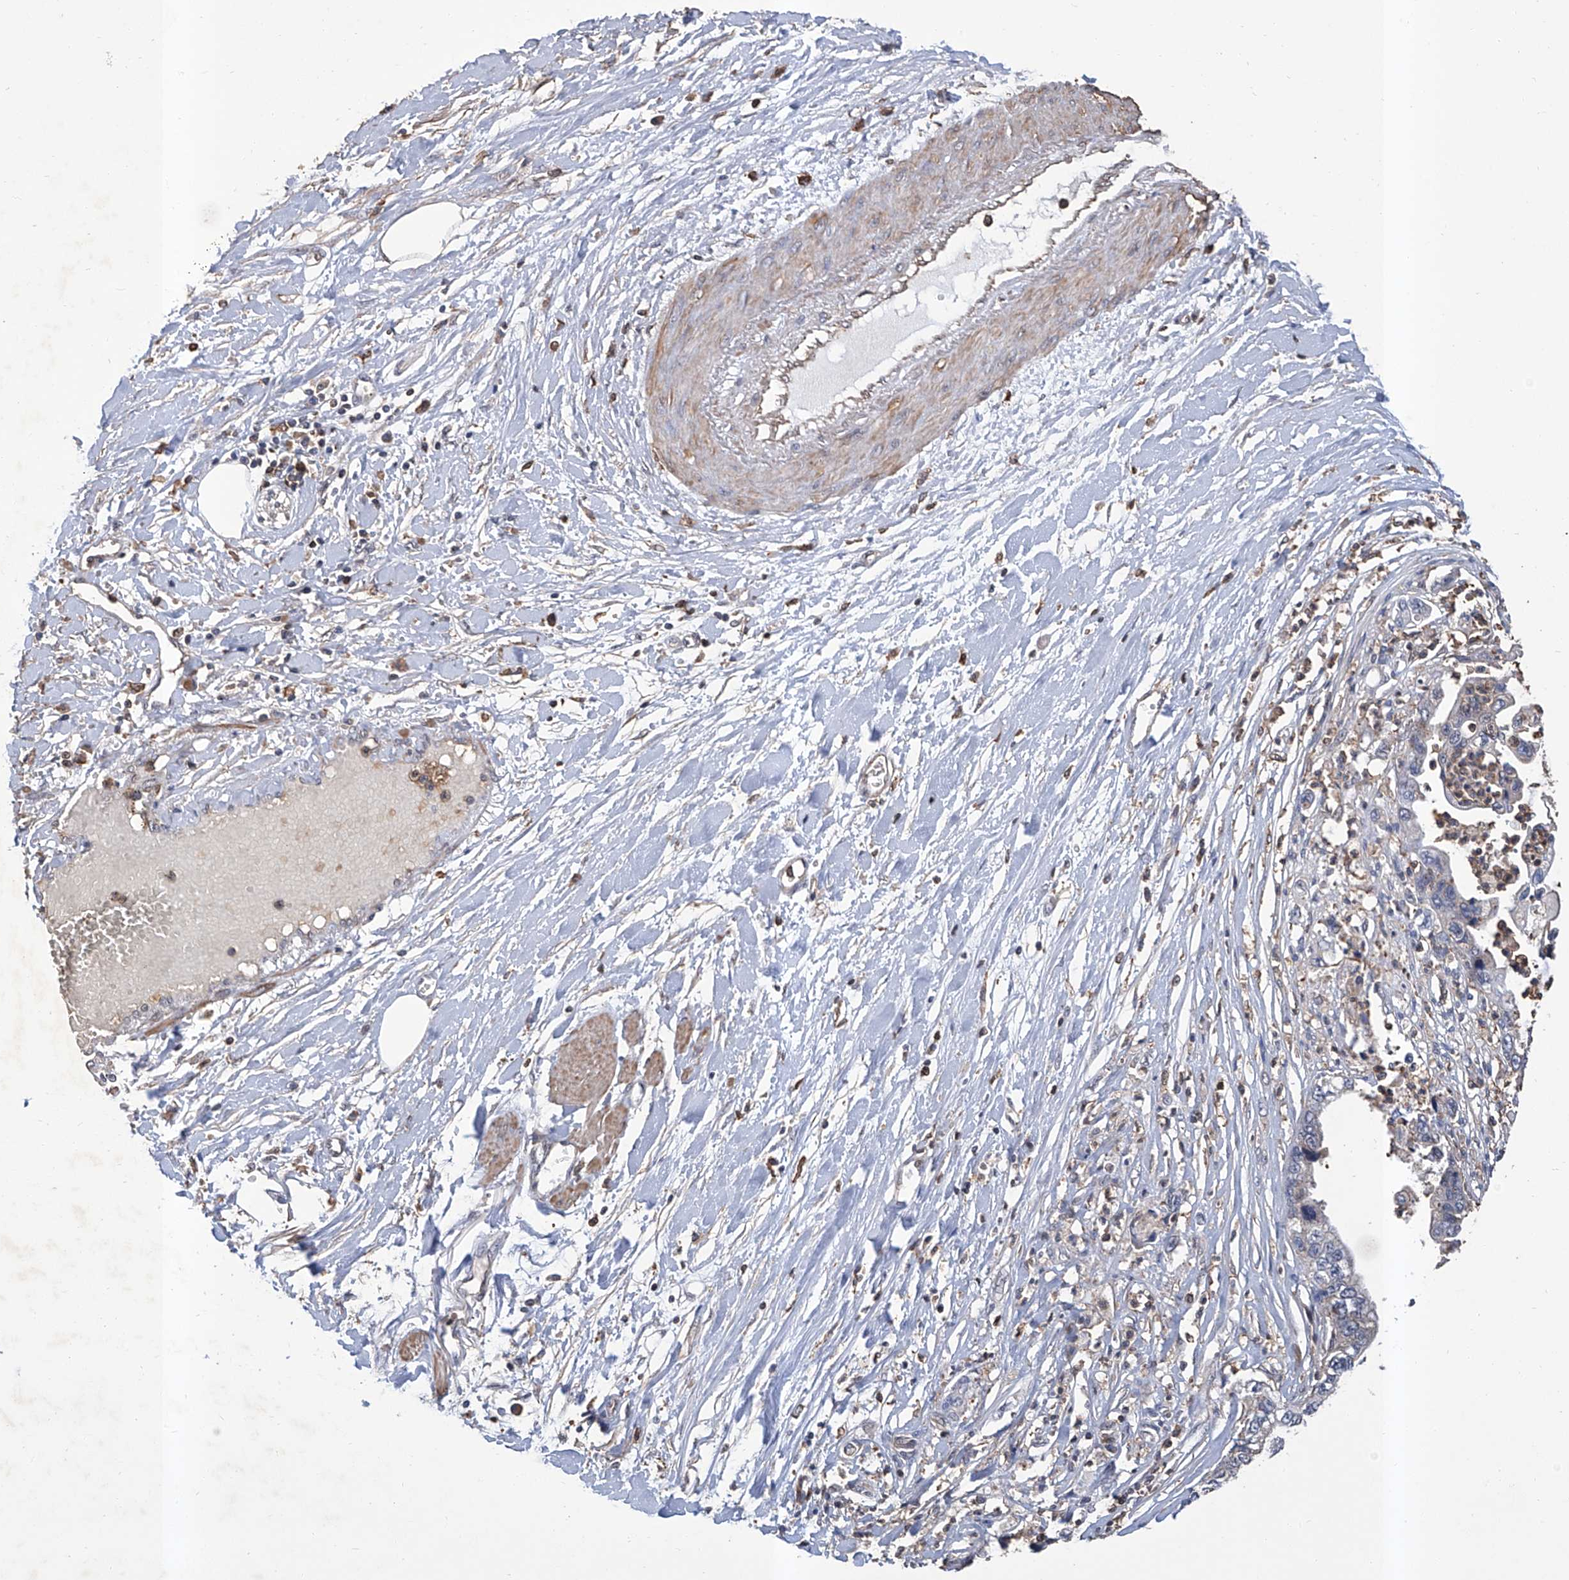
{"staining": {"intensity": "negative", "quantity": "none", "location": "none"}, "tissue": "pancreatic cancer", "cell_type": "Tumor cells", "image_type": "cancer", "snomed": [{"axis": "morphology", "description": "Adenocarcinoma, NOS"}, {"axis": "topography", "description": "Pancreas"}], "caption": "An image of human pancreatic cancer is negative for staining in tumor cells.", "gene": "GPT", "patient": {"sex": "male", "age": 56}}